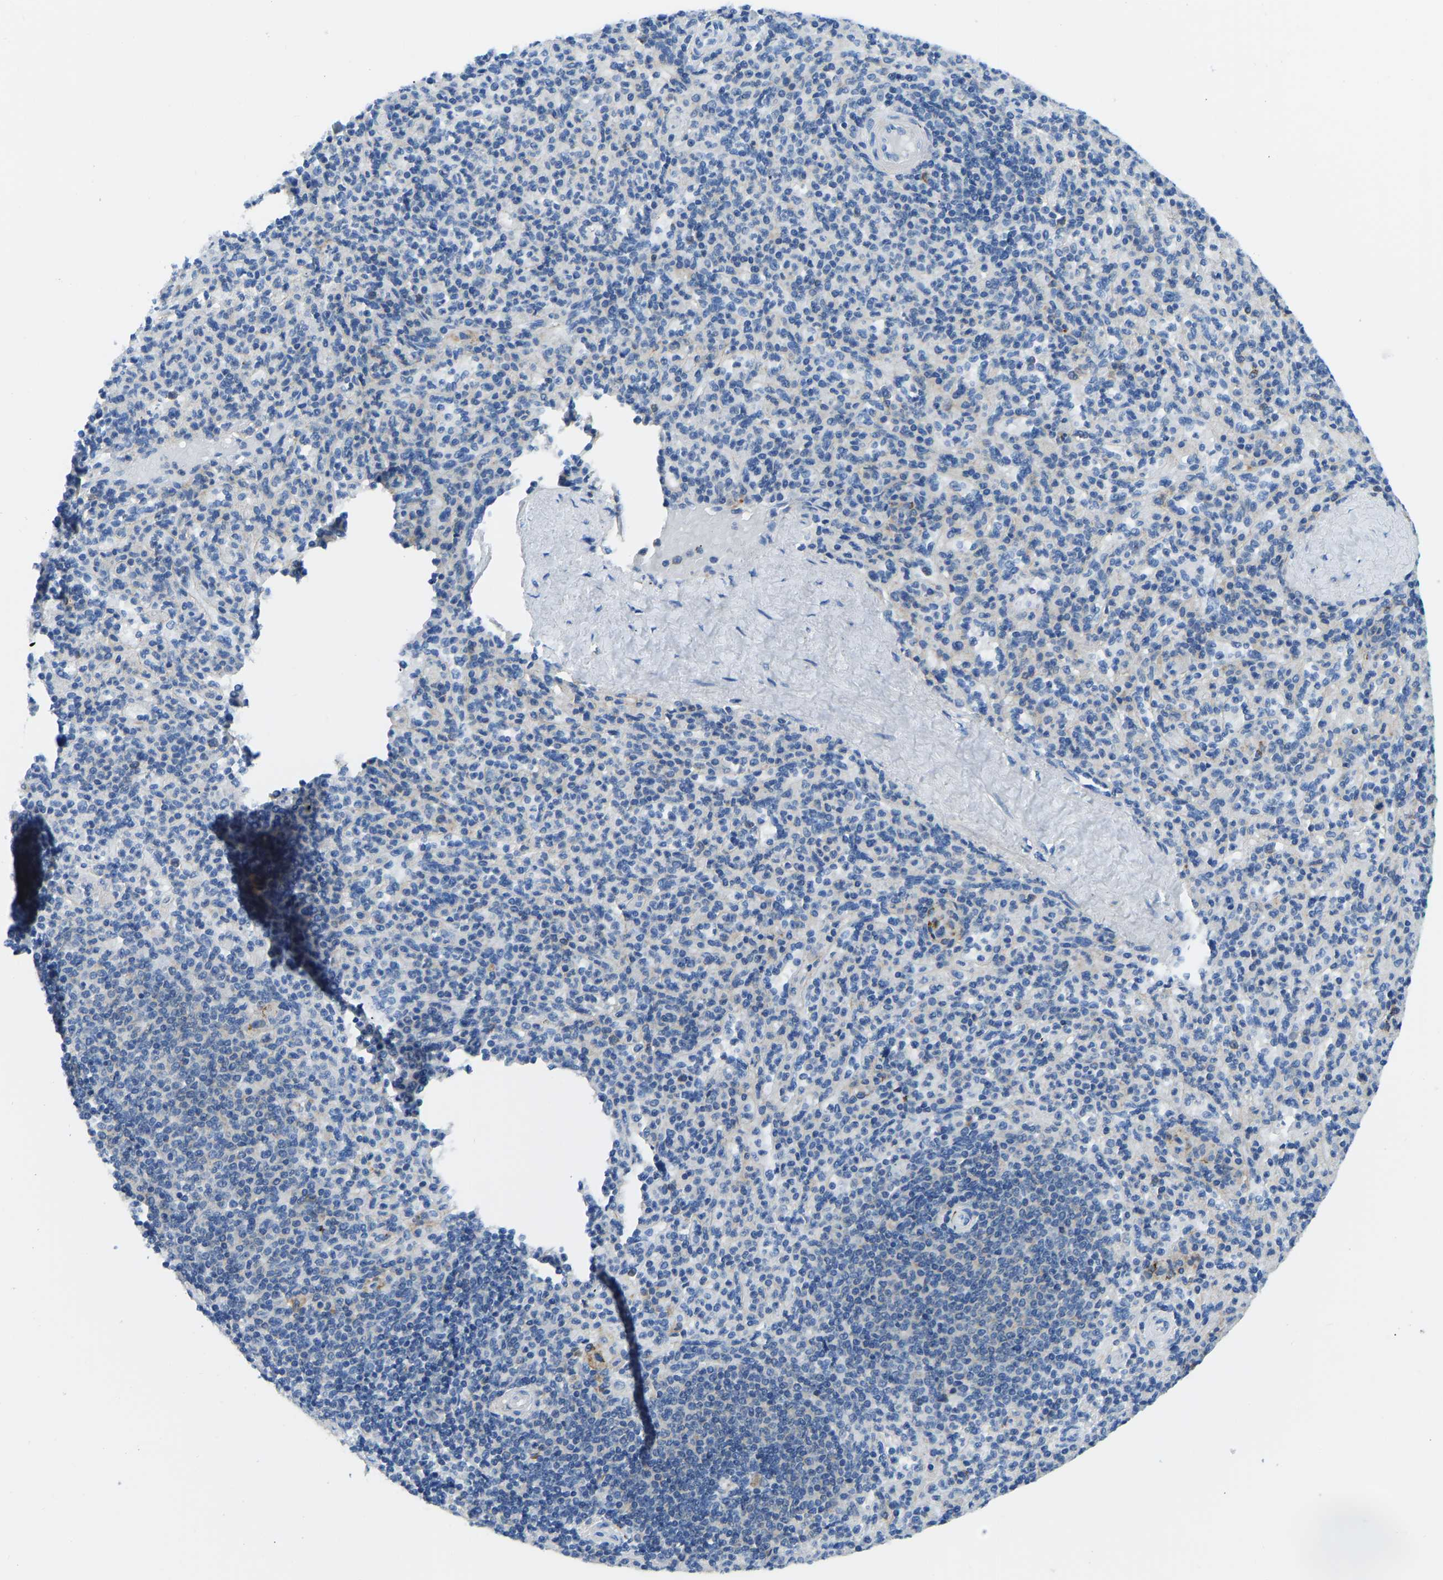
{"staining": {"intensity": "negative", "quantity": "none", "location": "none"}, "tissue": "spleen", "cell_type": "Cells in red pulp", "image_type": "normal", "snomed": [{"axis": "morphology", "description": "Normal tissue, NOS"}, {"axis": "topography", "description": "Spleen"}], "caption": "The photomicrograph displays no significant staining in cells in red pulp of spleen. (Brightfield microscopy of DAB (3,3'-diaminobenzidine) immunohistochemistry at high magnification).", "gene": "COL15A1", "patient": {"sex": "male", "age": 36}}